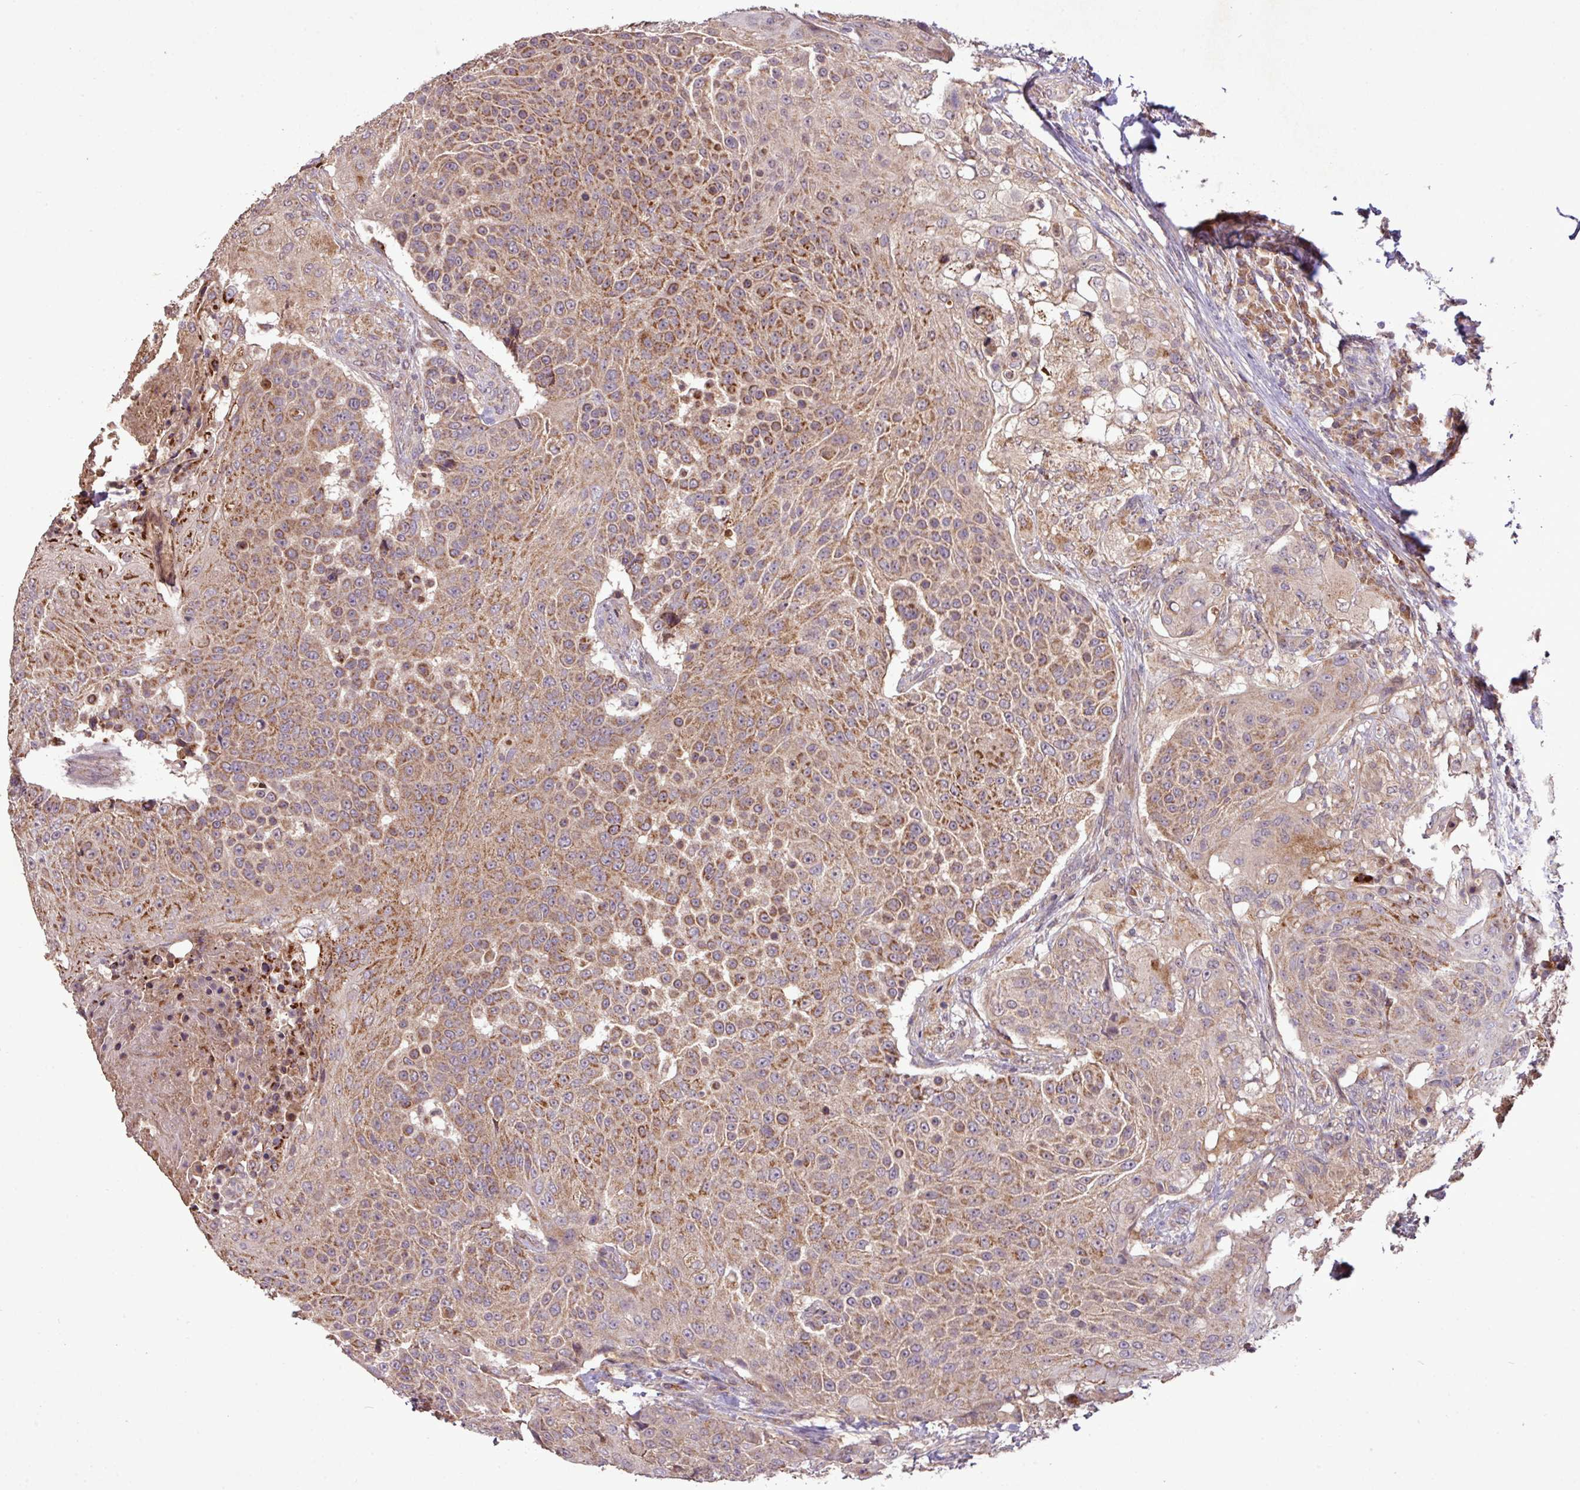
{"staining": {"intensity": "moderate", "quantity": ">75%", "location": "cytoplasmic/membranous"}, "tissue": "urothelial cancer", "cell_type": "Tumor cells", "image_type": "cancer", "snomed": [{"axis": "morphology", "description": "Urothelial carcinoma, High grade"}, {"axis": "topography", "description": "Urinary bladder"}], "caption": "High-grade urothelial carcinoma stained with a brown dye reveals moderate cytoplasmic/membranous positive expression in about >75% of tumor cells.", "gene": "YPEL3", "patient": {"sex": "female", "age": 63}}